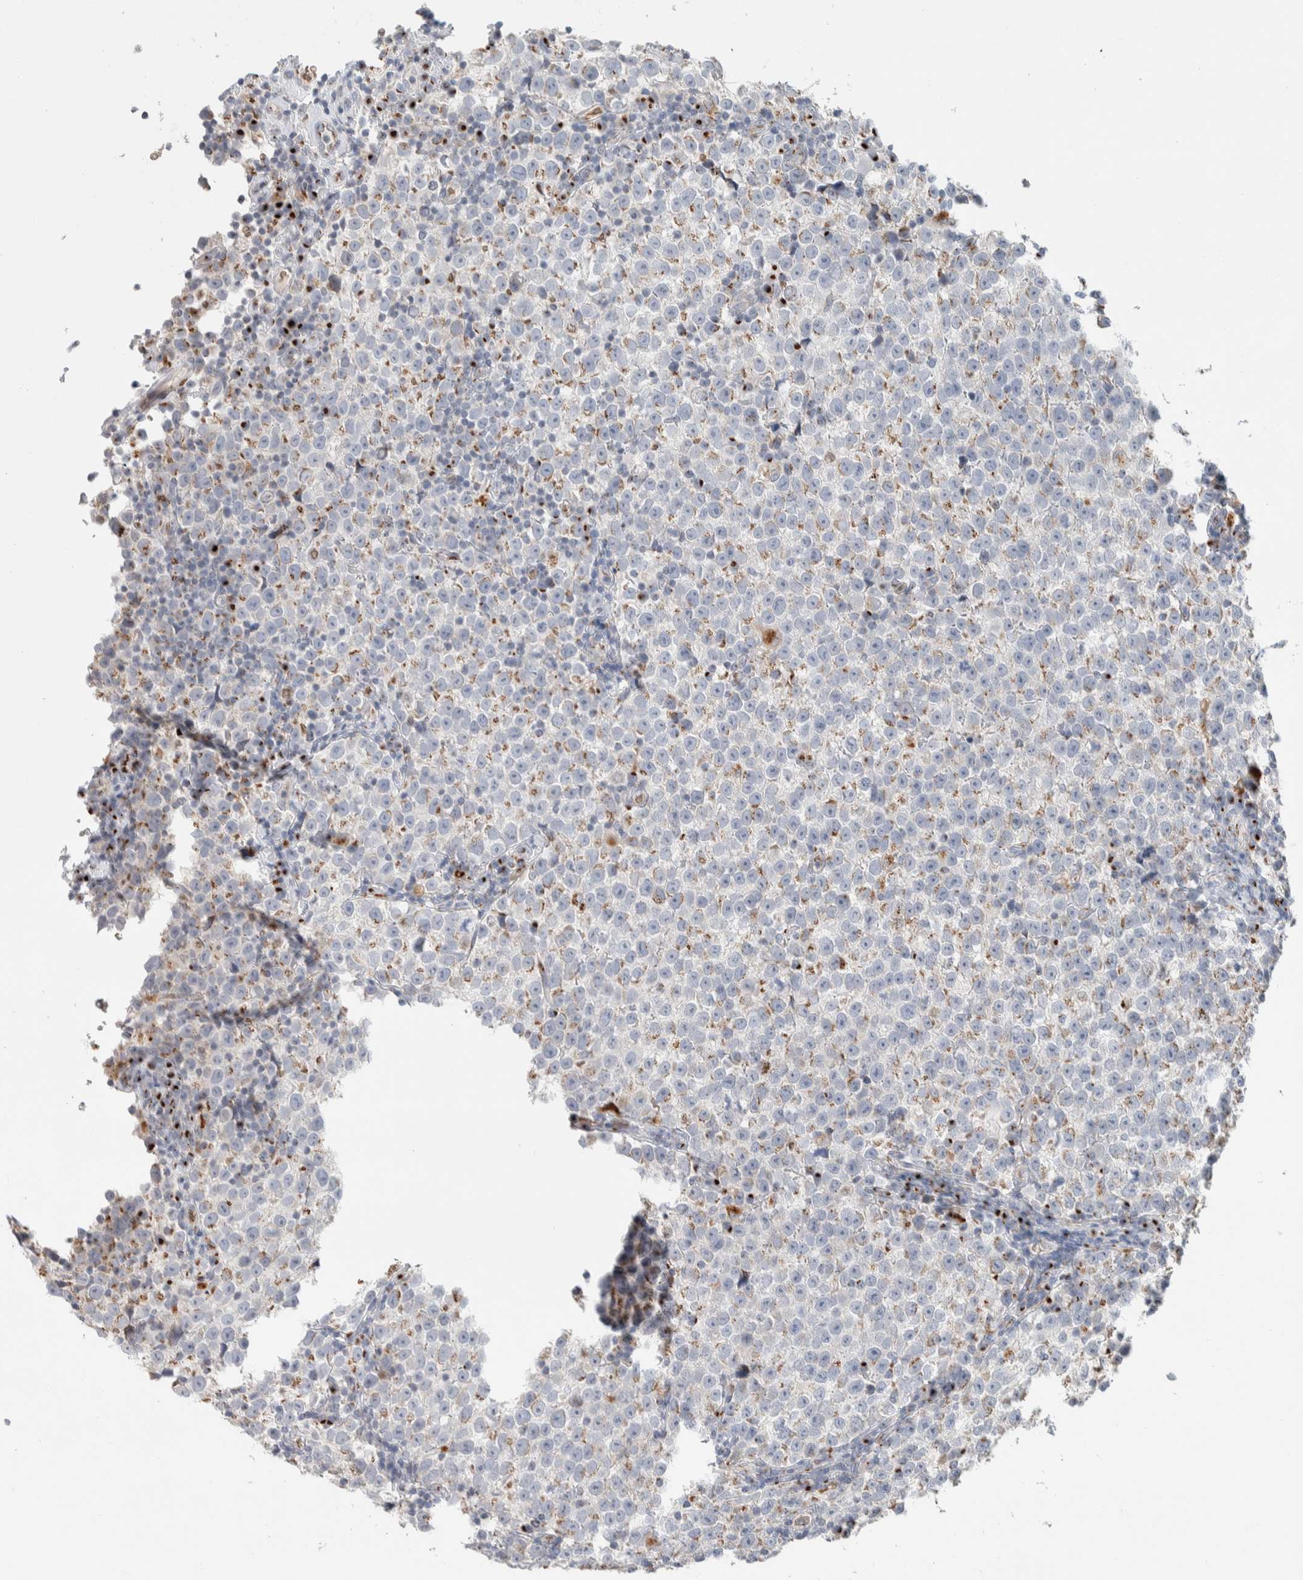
{"staining": {"intensity": "moderate", "quantity": "25%-75%", "location": "cytoplasmic/membranous"}, "tissue": "testis cancer", "cell_type": "Tumor cells", "image_type": "cancer", "snomed": [{"axis": "morphology", "description": "Normal tissue, NOS"}, {"axis": "morphology", "description": "Seminoma, NOS"}, {"axis": "topography", "description": "Testis"}], "caption": "A high-resolution histopathology image shows immunohistochemistry (IHC) staining of seminoma (testis), which displays moderate cytoplasmic/membranous staining in approximately 25%-75% of tumor cells.", "gene": "SLC38A10", "patient": {"sex": "male", "age": 43}}